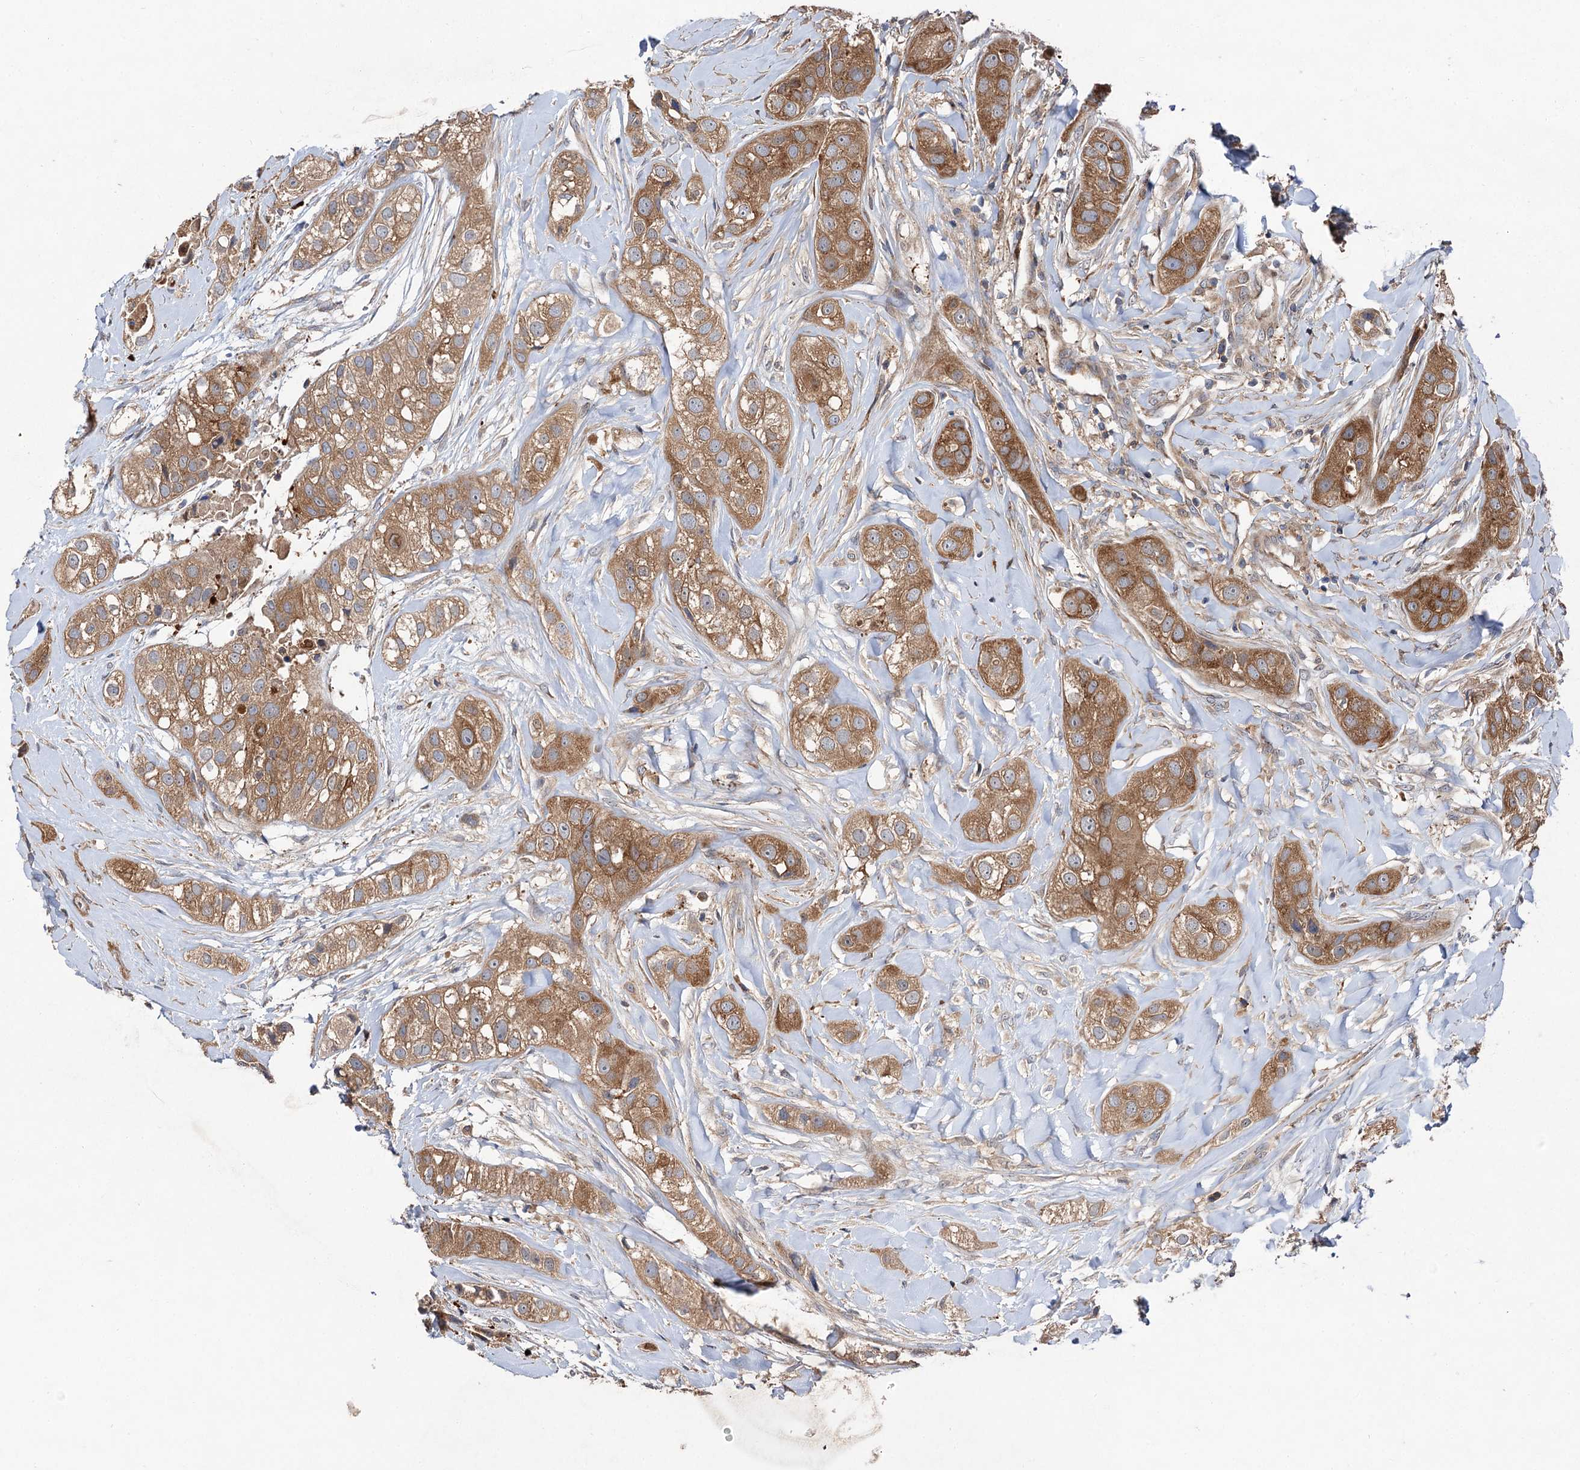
{"staining": {"intensity": "moderate", "quantity": ">75%", "location": "cytoplasmic/membranous"}, "tissue": "head and neck cancer", "cell_type": "Tumor cells", "image_type": "cancer", "snomed": [{"axis": "morphology", "description": "Normal tissue, NOS"}, {"axis": "morphology", "description": "Squamous cell carcinoma, NOS"}, {"axis": "topography", "description": "Skeletal muscle"}, {"axis": "topography", "description": "Head-Neck"}], "caption": "This image displays squamous cell carcinoma (head and neck) stained with IHC to label a protein in brown. The cytoplasmic/membranous of tumor cells show moderate positivity for the protein. Nuclei are counter-stained blue.", "gene": "NAA25", "patient": {"sex": "male", "age": 51}}